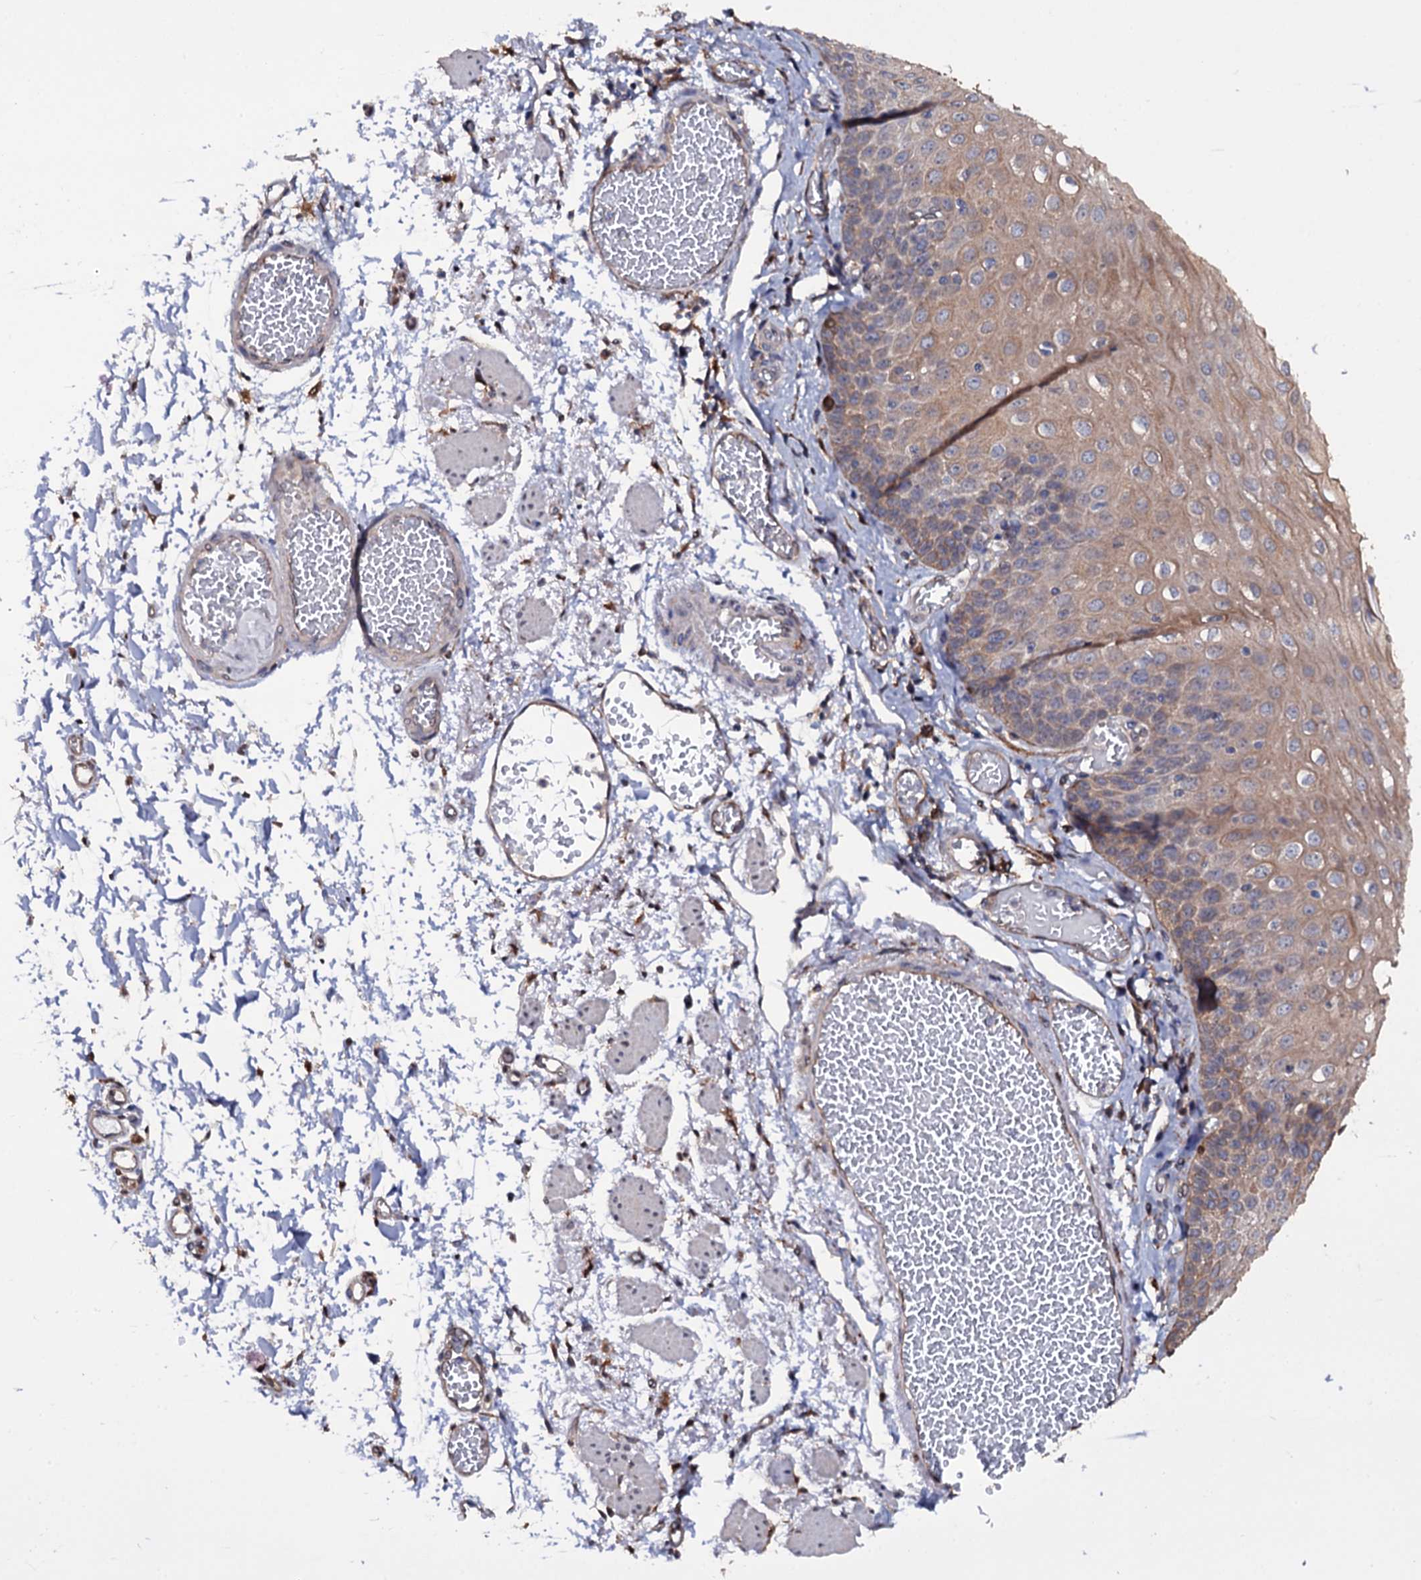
{"staining": {"intensity": "moderate", "quantity": "25%-75%", "location": "cytoplasmic/membranous"}, "tissue": "esophagus", "cell_type": "Squamous epithelial cells", "image_type": "normal", "snomed": [{"axis": "morphology", "description": "Normal tissue, NOS"}, {"axis": "topography", "description": "Esophagus"}], "caption": "Moderate cytoplasmic/membranous protein staining is identified in about 25%-75% of squamous epithelial cells in esophagus. Ihc stains the protein in brown and the nuclei are stained blue.", "gene": "CRYL1", "patient": {"sex": "male", "age": 81}}